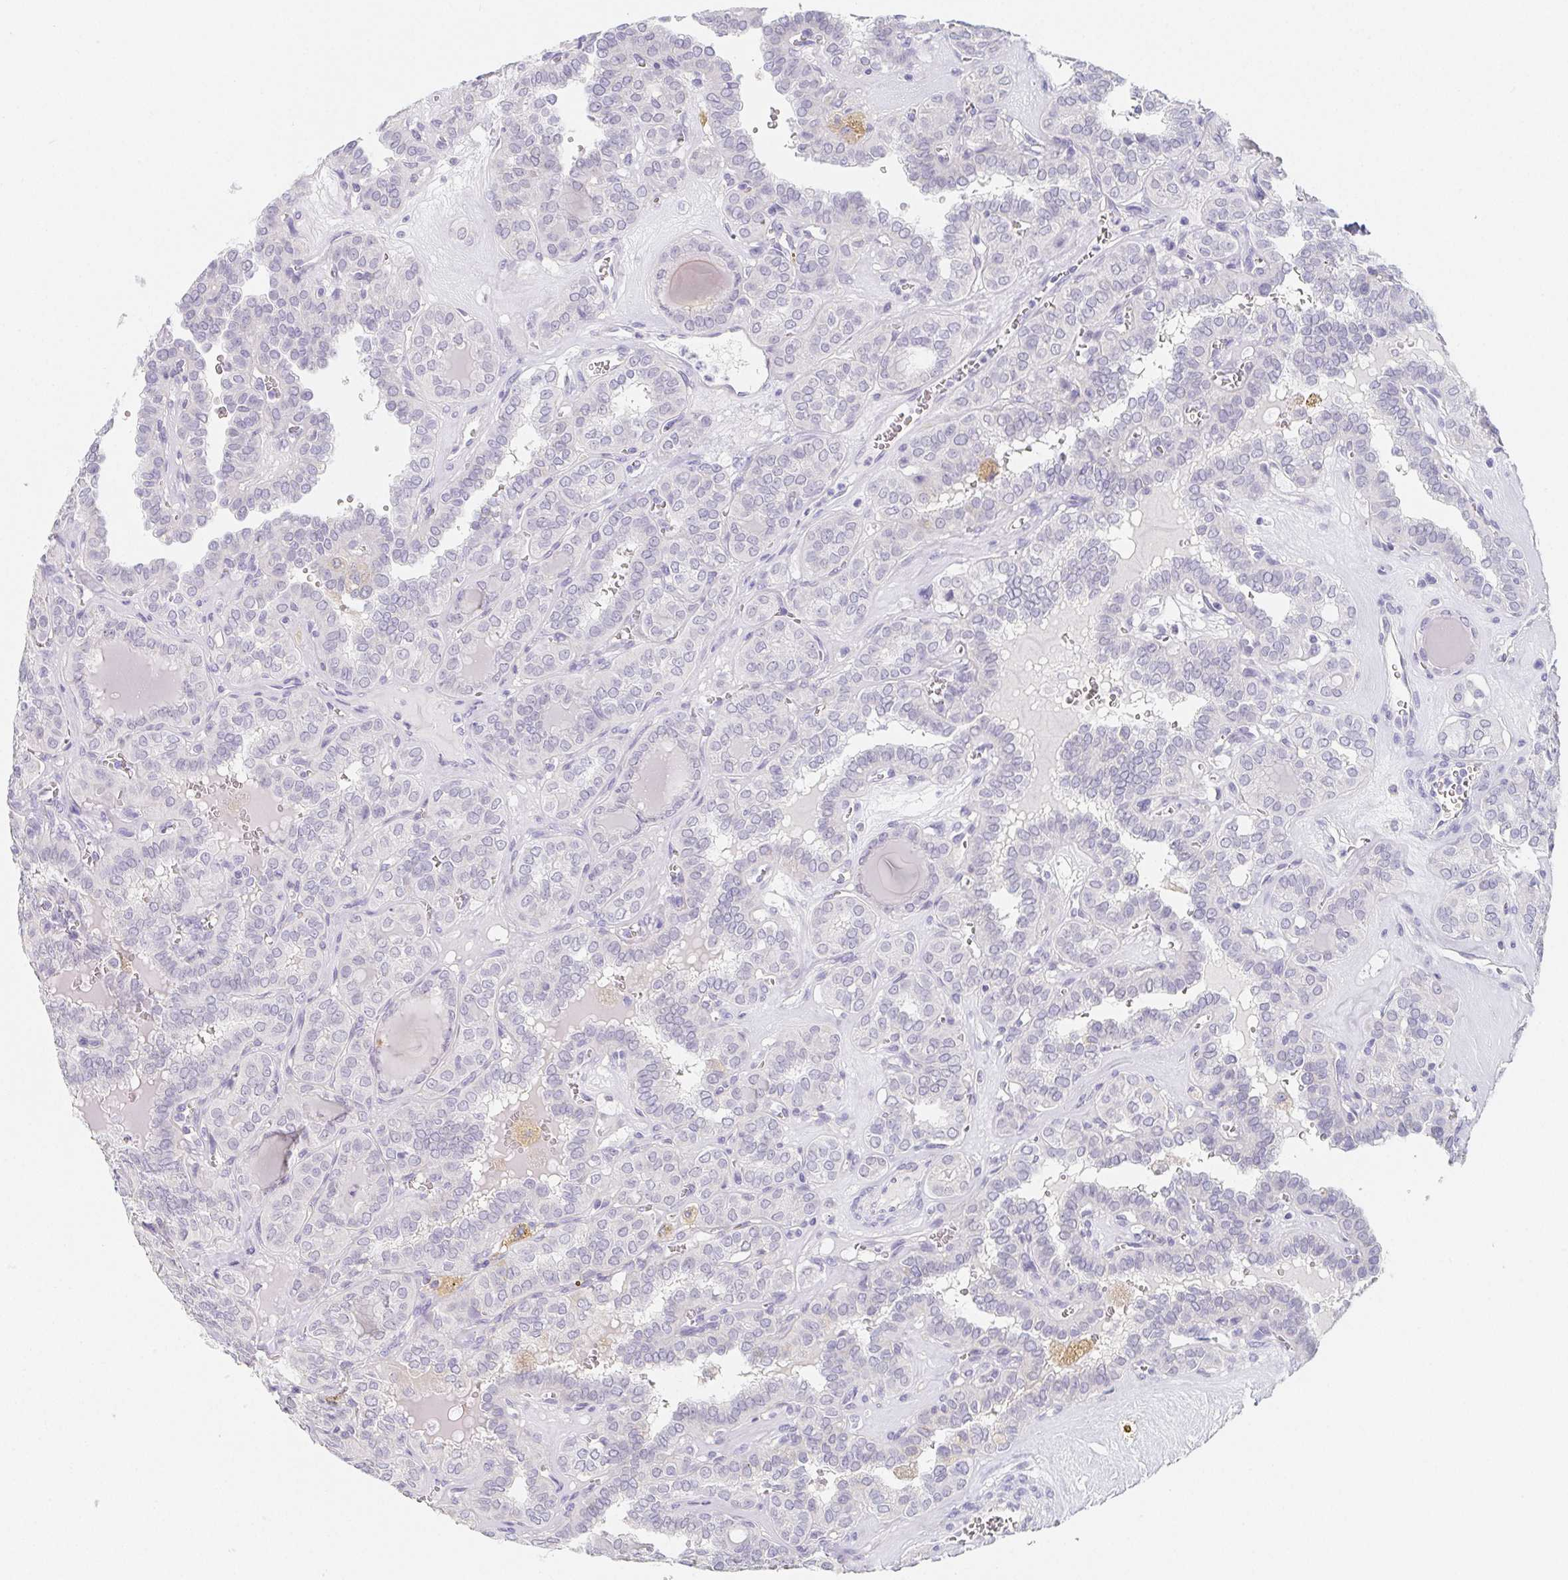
{"staining": {"intensity": "negative", "quantity": "none", "location": "none"}, "tissue": "thyroid cancer", "cell_type": "Tumor cells", "image_type": "cancer", "snomed": [{"axis": "morphology", "description": "Papillary adenocarcinoma, NOS"}, {"axis": "topography", "description": "Thyroid gland"}], "caption": "The image reveals no significant positivity in tumor cells of thyroid cancer. Nuclei are stained in blue.", "gene": "GLIPR1L1", "patient": {"sex": "female", "age": 41}}